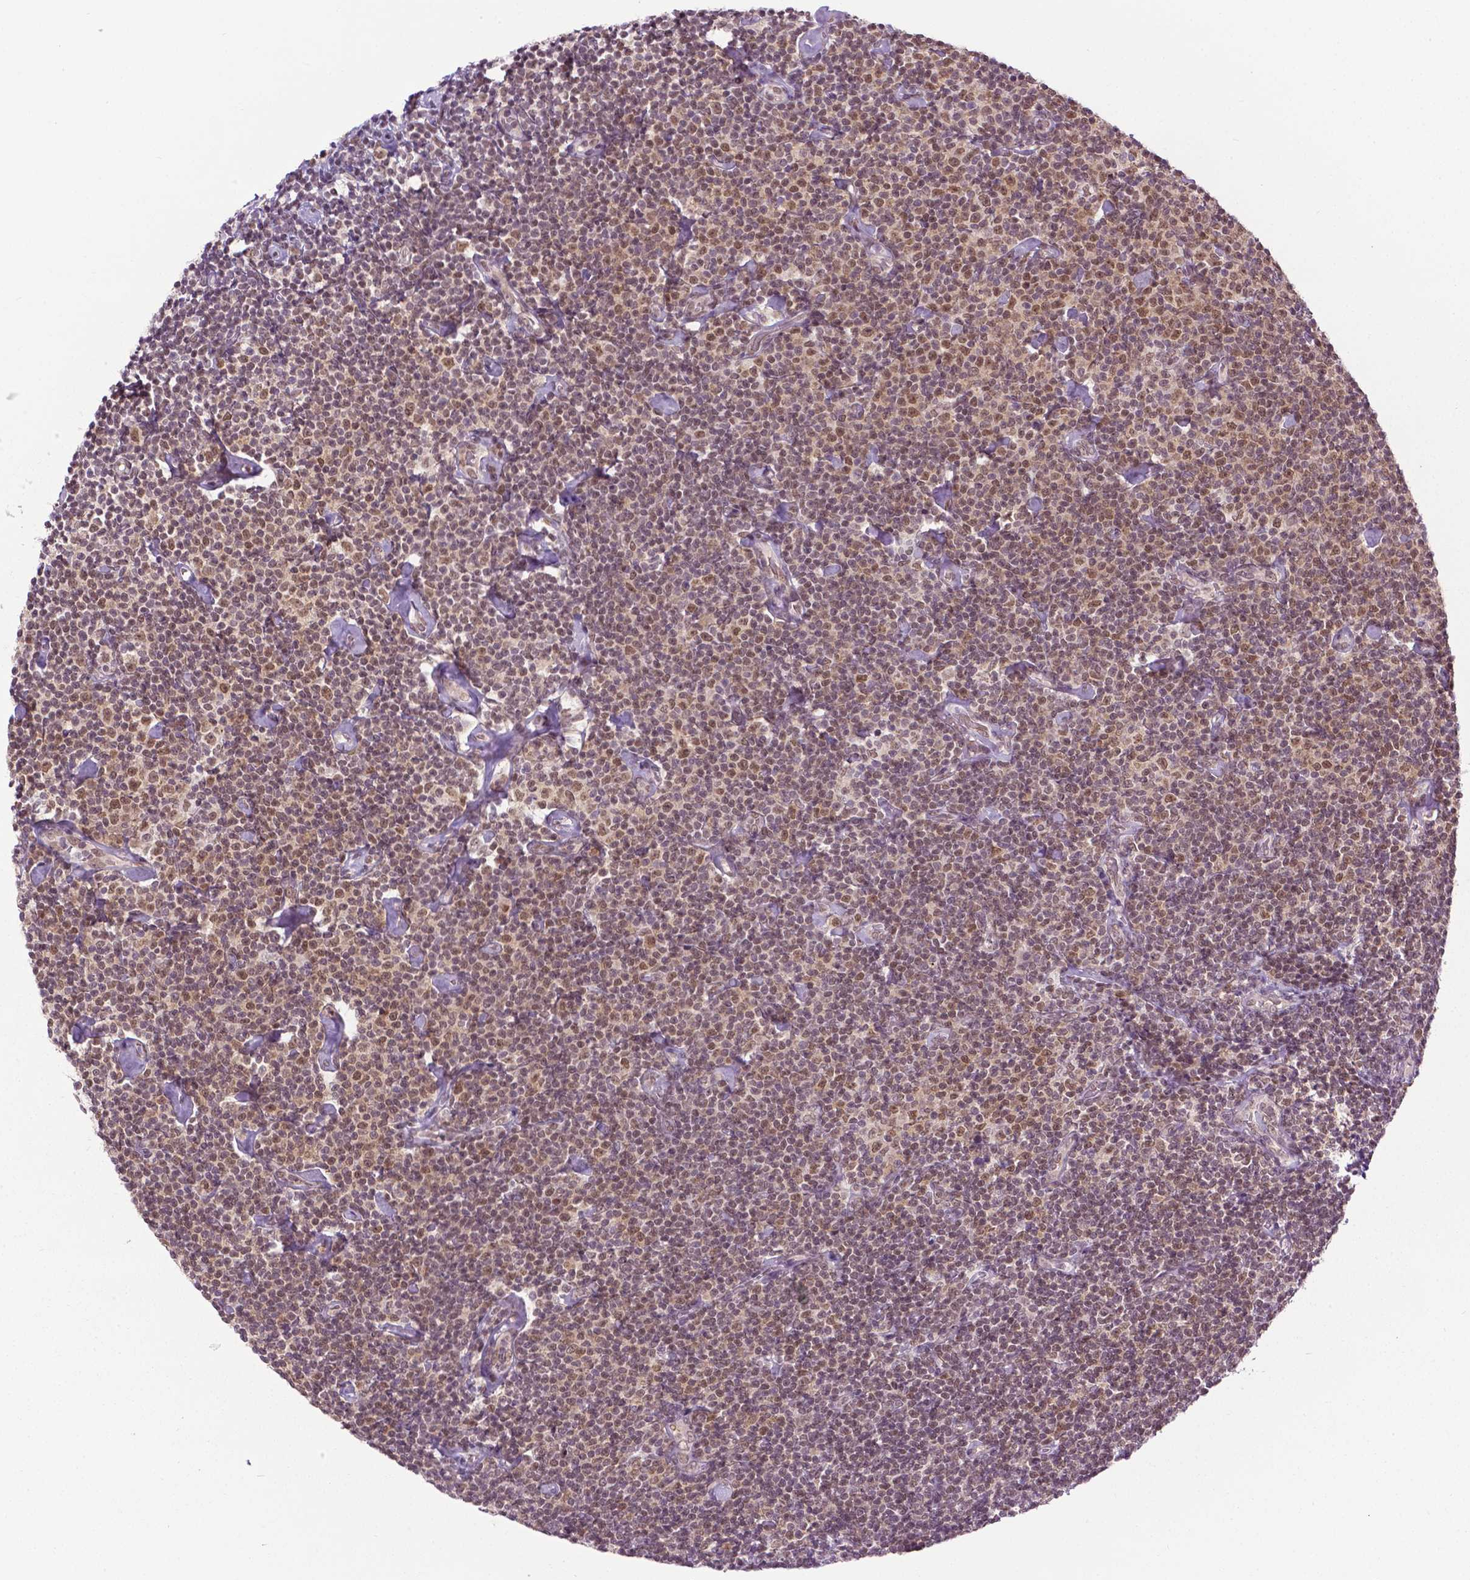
{"staining": {"intensity": "moderate", "quantity": "25%-75%", "location": "nuclear"}, "tissue": "lymphoma", "cell_type": "Tumor cells", "image_type": "cancer", "snomed": [{"axis": "morphology", "description": "Malignant lymphoma, non-Hodgkin's type, Low grade"}, {"axis": "topography", "description": "Lymph node"}], "caption": "Protein staining demonstrates moderate nuclear expression in approximately 25%-75% of tumor cells in low-grade malignant lymphoma, non-Hodgkin's type. (DAB (3,3'-diaminobenzidine) = brown stain, brightfield microscopy at high magnification).", "gene": "UBQLN4", "patient": {"sex": "male", "age": 81}}